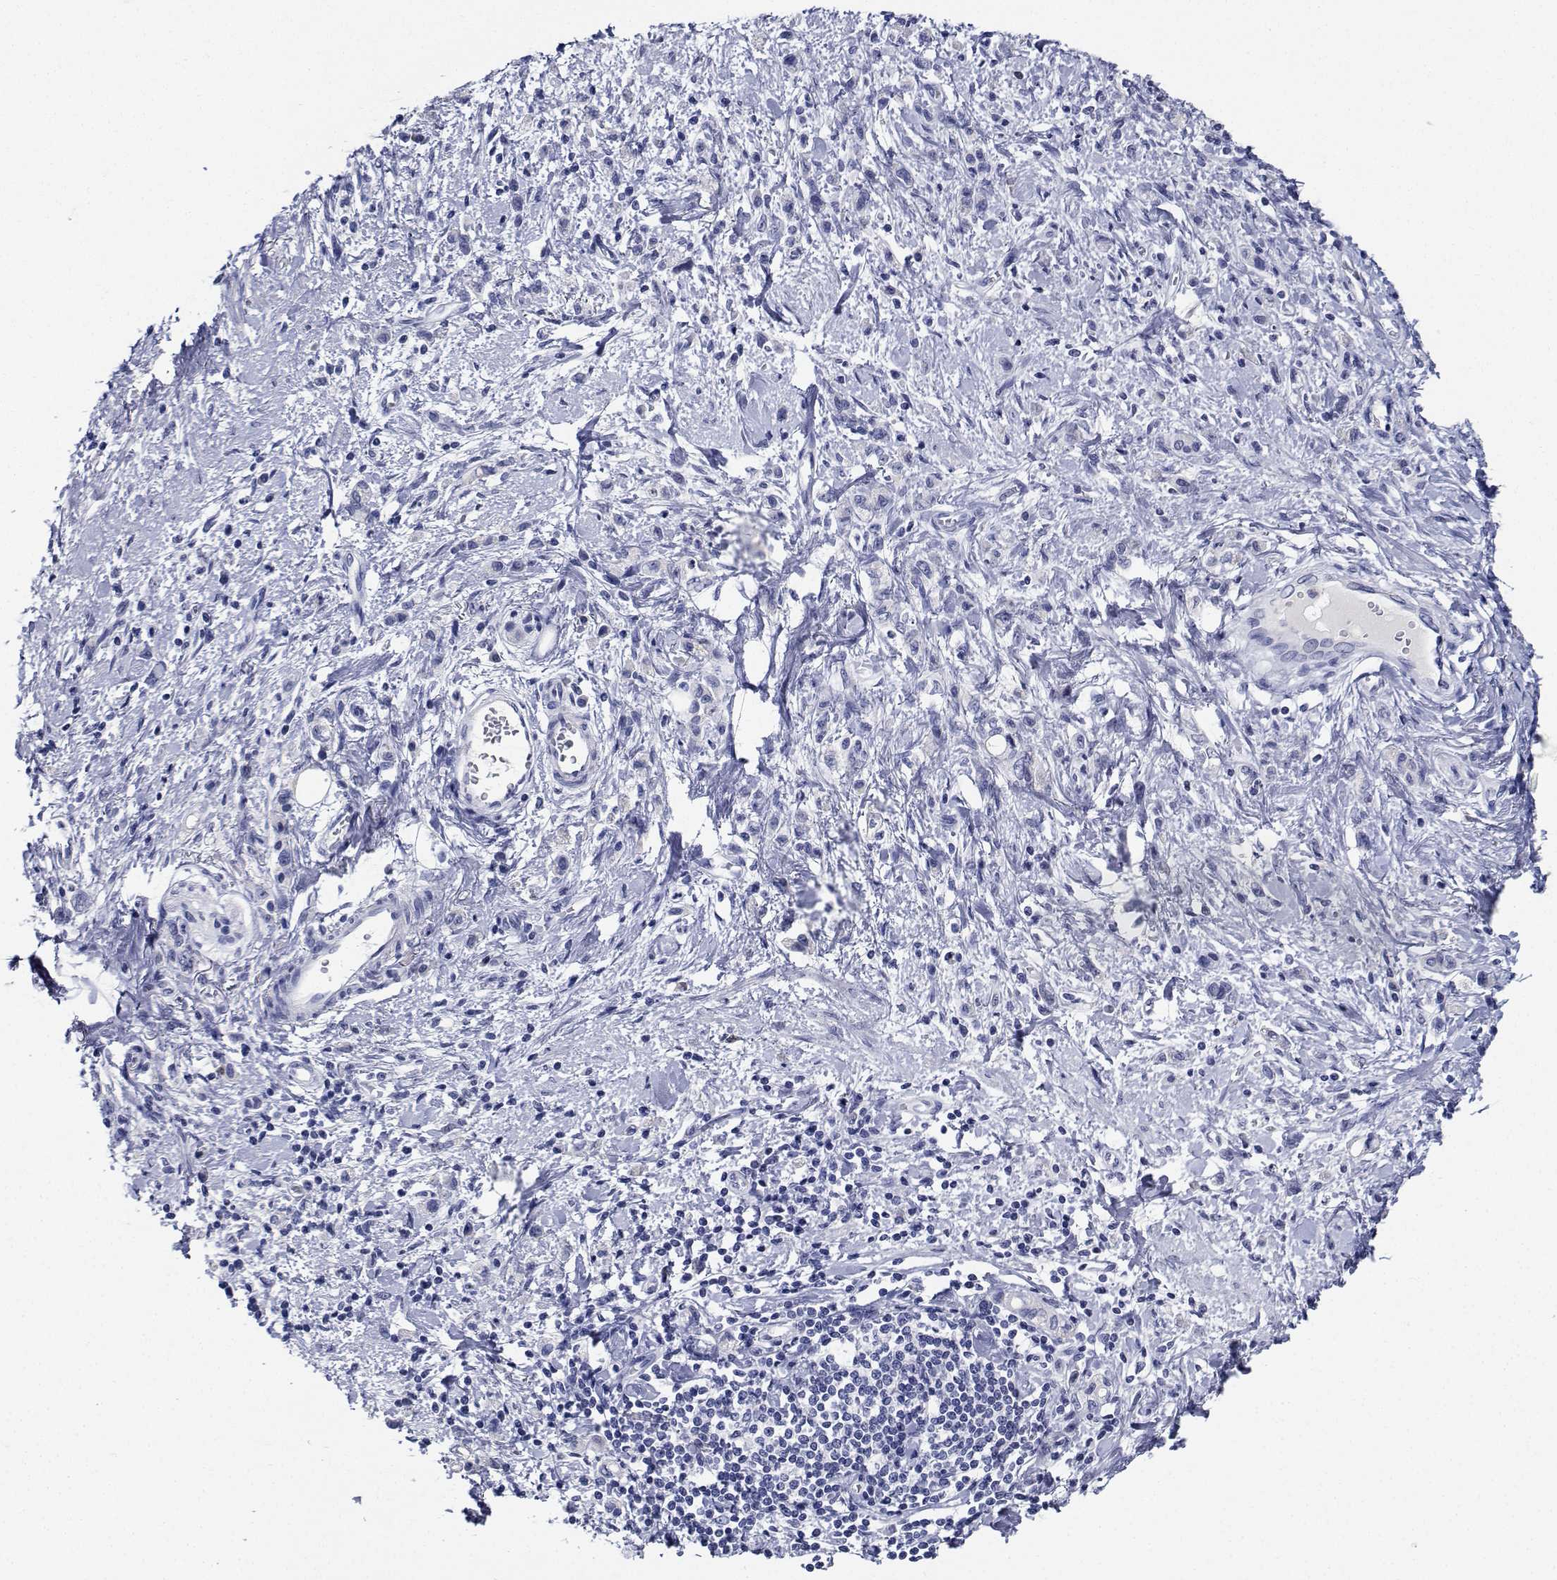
{"staining": {"intensity": "negative", "quantity": "none", "location": "none"}, "tissue": "stomach cancer", "cell_type": "Tumor cells", "image_type": "cancer", "snomed": [{"axis": "morphology", "description": "Adenocarcinoma, NOS"}, {"axis": "topography", "description": "Stomach"}], "caption": "Human stomach adenocarcinoma stained for a protein using immunohistochemistry shows no positivity in tumor cells.", "gene": "PLXNA4", "patient": {"sex": "male", "age": 77}}